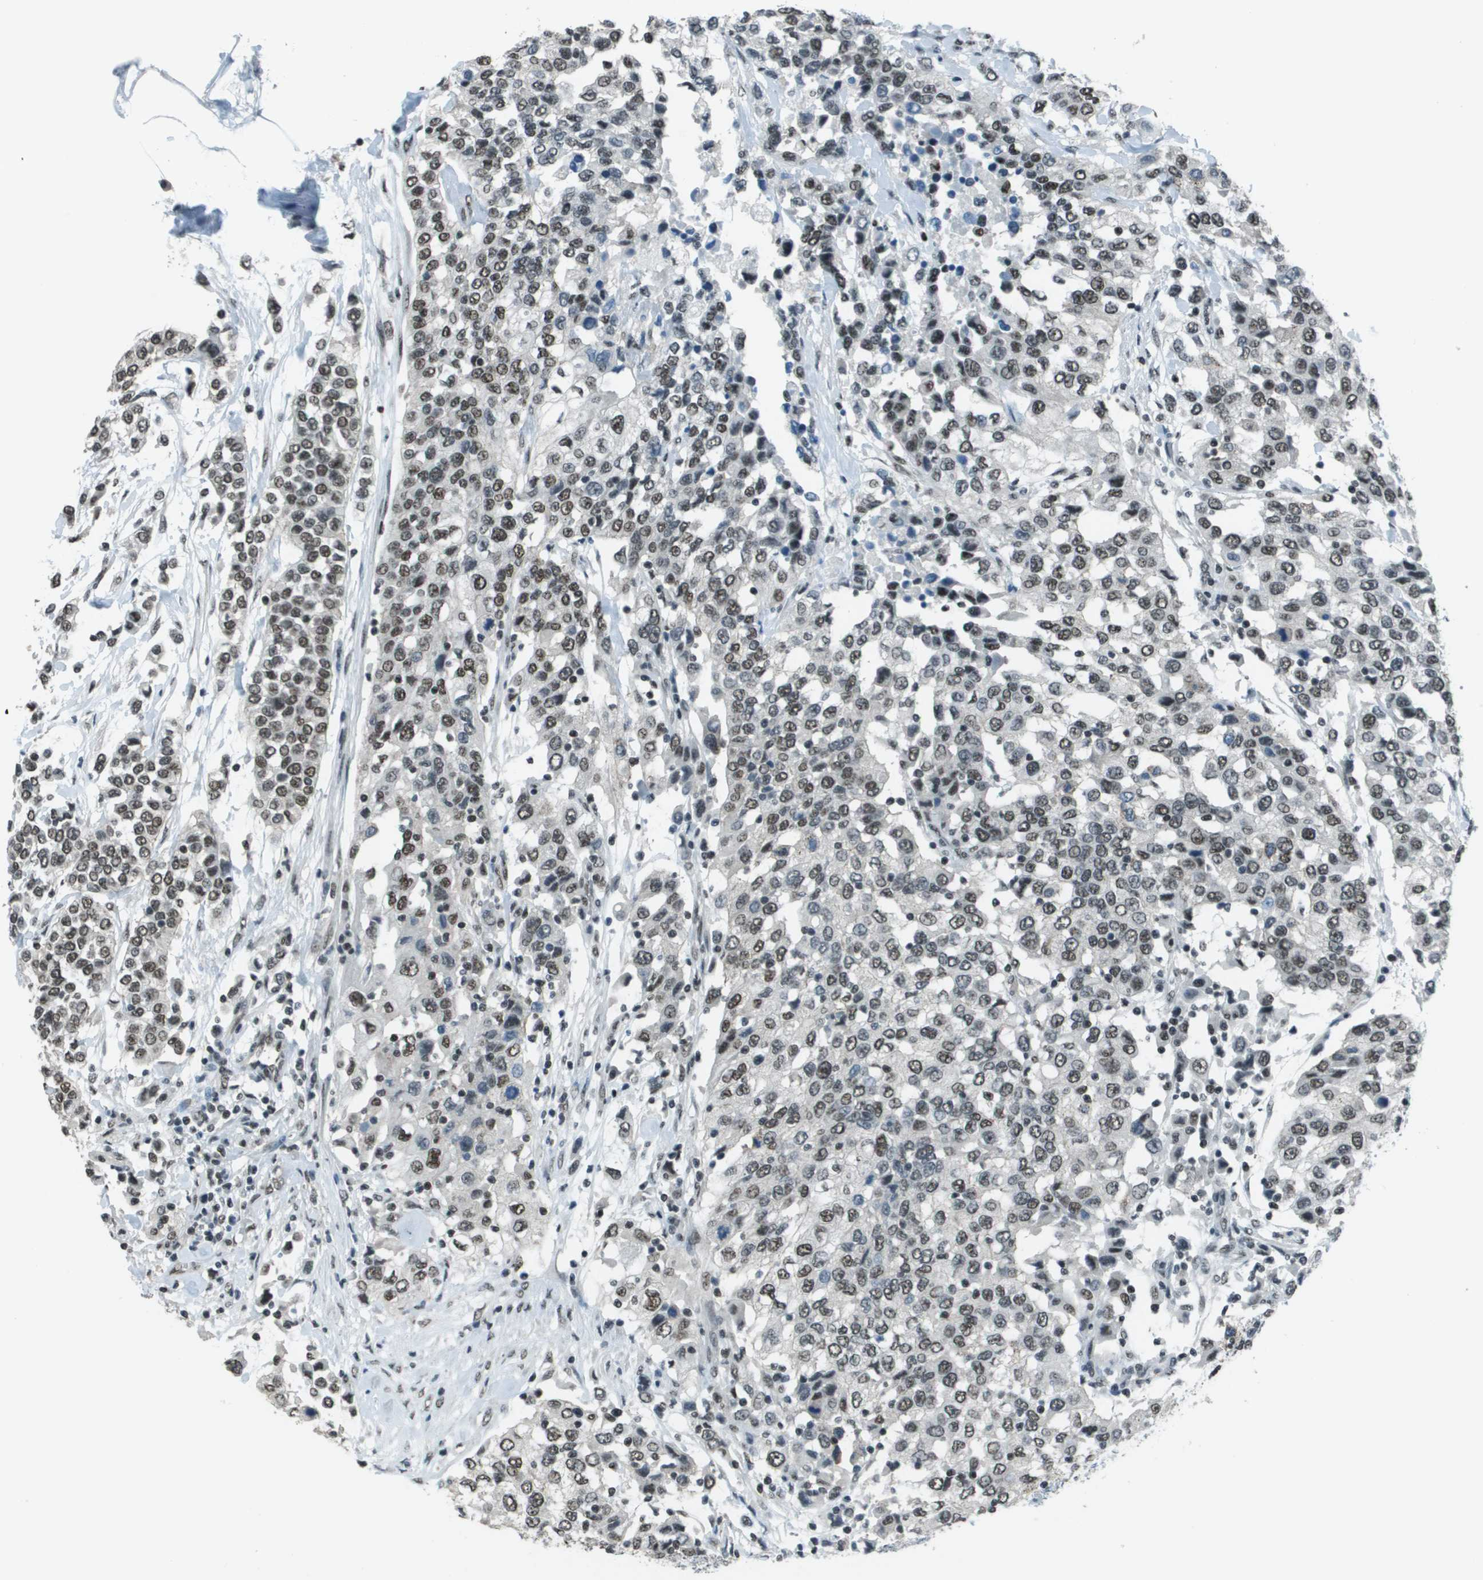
{"staining": {"intensity": "moderate", "quantity": ">75%", "location": "nuclear"}, "tissue": "urothelial cancer", "cell_type": "Tumor cells", "image_type": "cancer", "snomed": [{"axis": "morphology", "description": "Urothelial carcinoma, High grade"}, {"axis": "topography", "description": "Urinary bladder"}], "caption": "Immunohistochemistry micrograph of neoplastic tissue: high-grade urothelial carcinoma stained using immunohistochemistry (IHC) reveals medium levels of moderate protein expression localized specifically in the nuclear of tumor cells, appearing as a nuclear brown color.", "gene": "DEPDC1", "patient": {"sex": "female", "age": 80}}